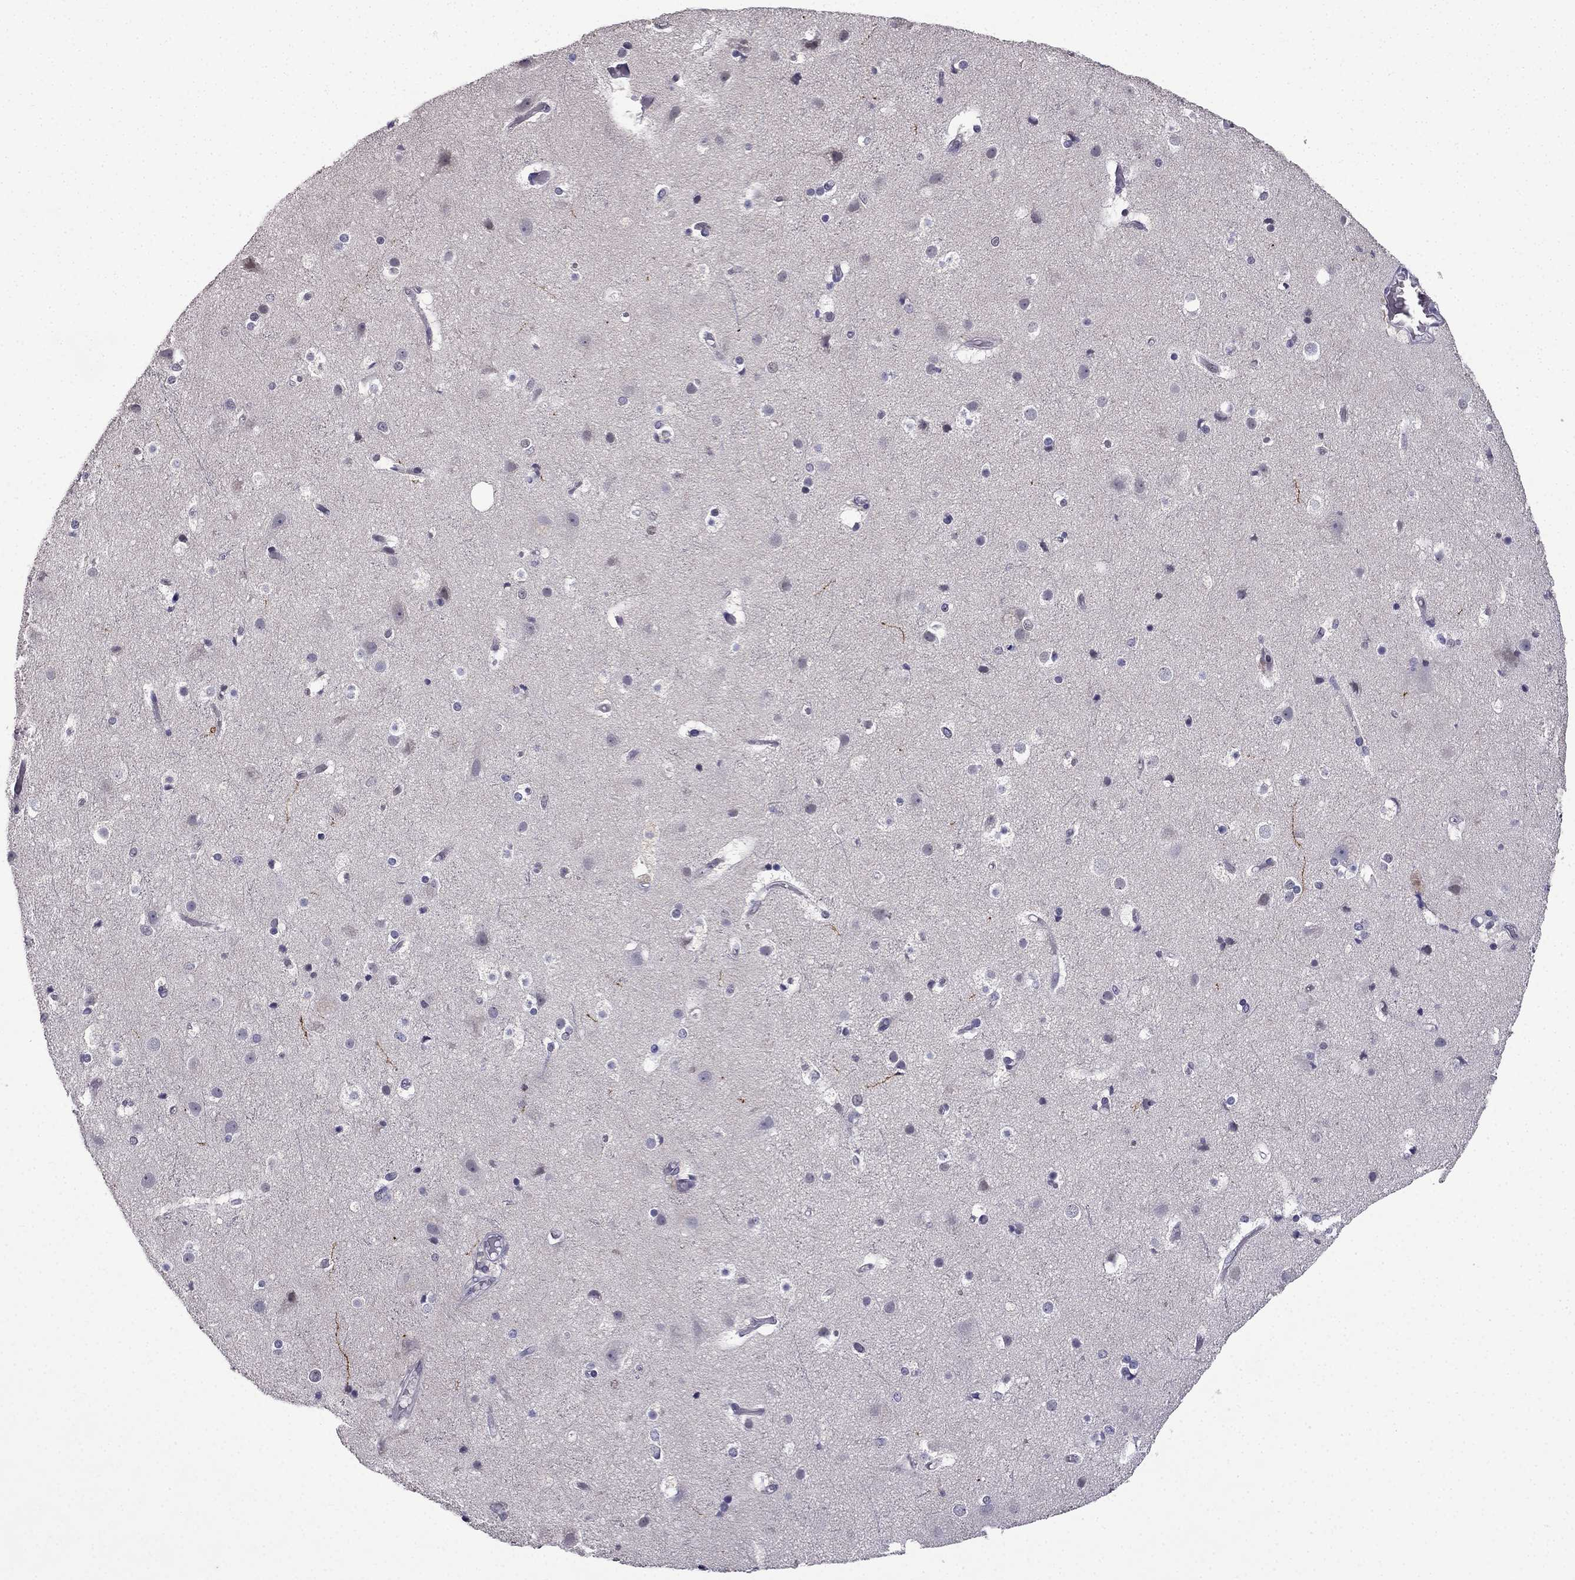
{"staining": {"intensity": "negative", "quantity": "none", "location": "none"}, "tissue": "cerebral cortex", "cell_type": "Endothelial cells", "image_type": "normal", "snomed": [{"axis": "morphology", "description": "Normal tissue, NOS"}, {"axis": "topography", "description": "Cerebral cortex"}], "caption": "DAB (3,3'-diaminobenzidine) immunohistochemical staining of normal human cerebral cortex exhibits no significant staining in endothelial cells.", "gene": "SLC6A2", "patient": {"sex": "female", "age": 52}}